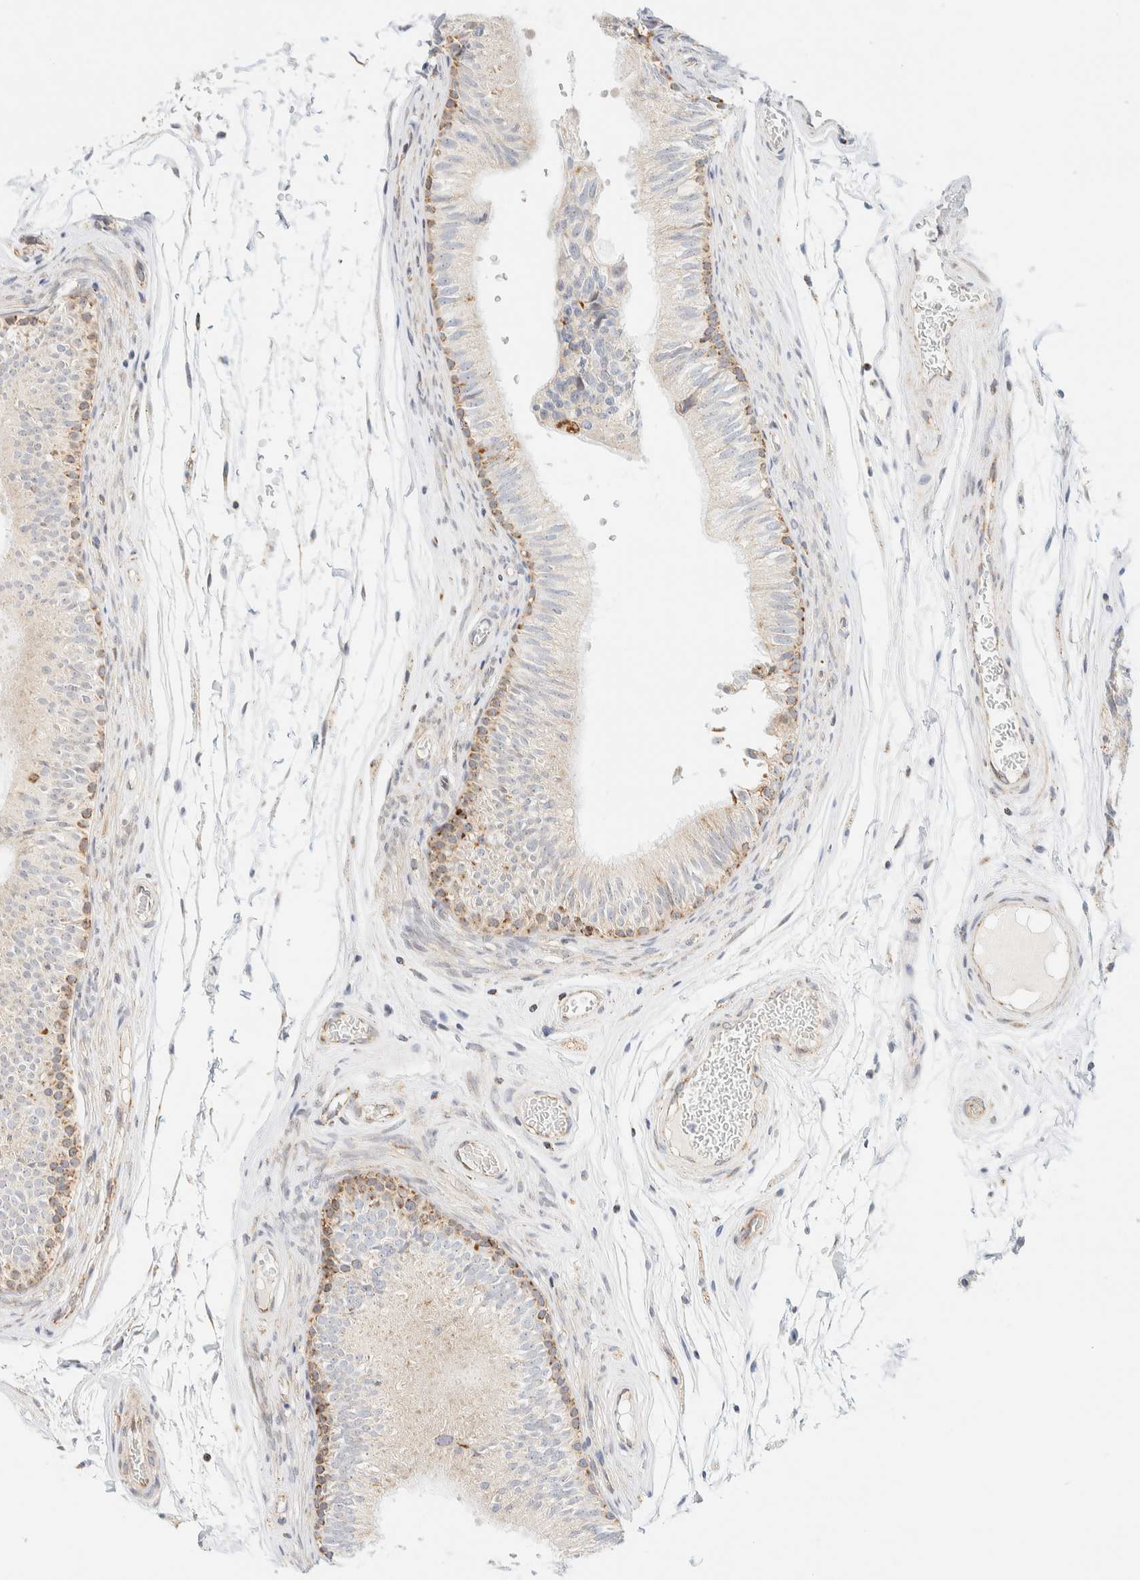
{"staining": {"intensity": "weak", "quantity": "25%-75%", "location": "cytoplasmic/membranous"}, "tissue": "epididymis", "cell_type": "Glandular cells", "image_type": "normal", "snomed": [{"axis": "morphology", "description": "Normal tissue, NOS"}, {"axis": "topography", "description": "Epididymis"}], "caption": "Immunohistochemistry of unremarkable epididymis displays low levels of weak cytoplasmic/membranous staining in about 25%-75% of glandular cells.", "gene": "PPM1K", "patient": {"sex": "male", "age": 36}}